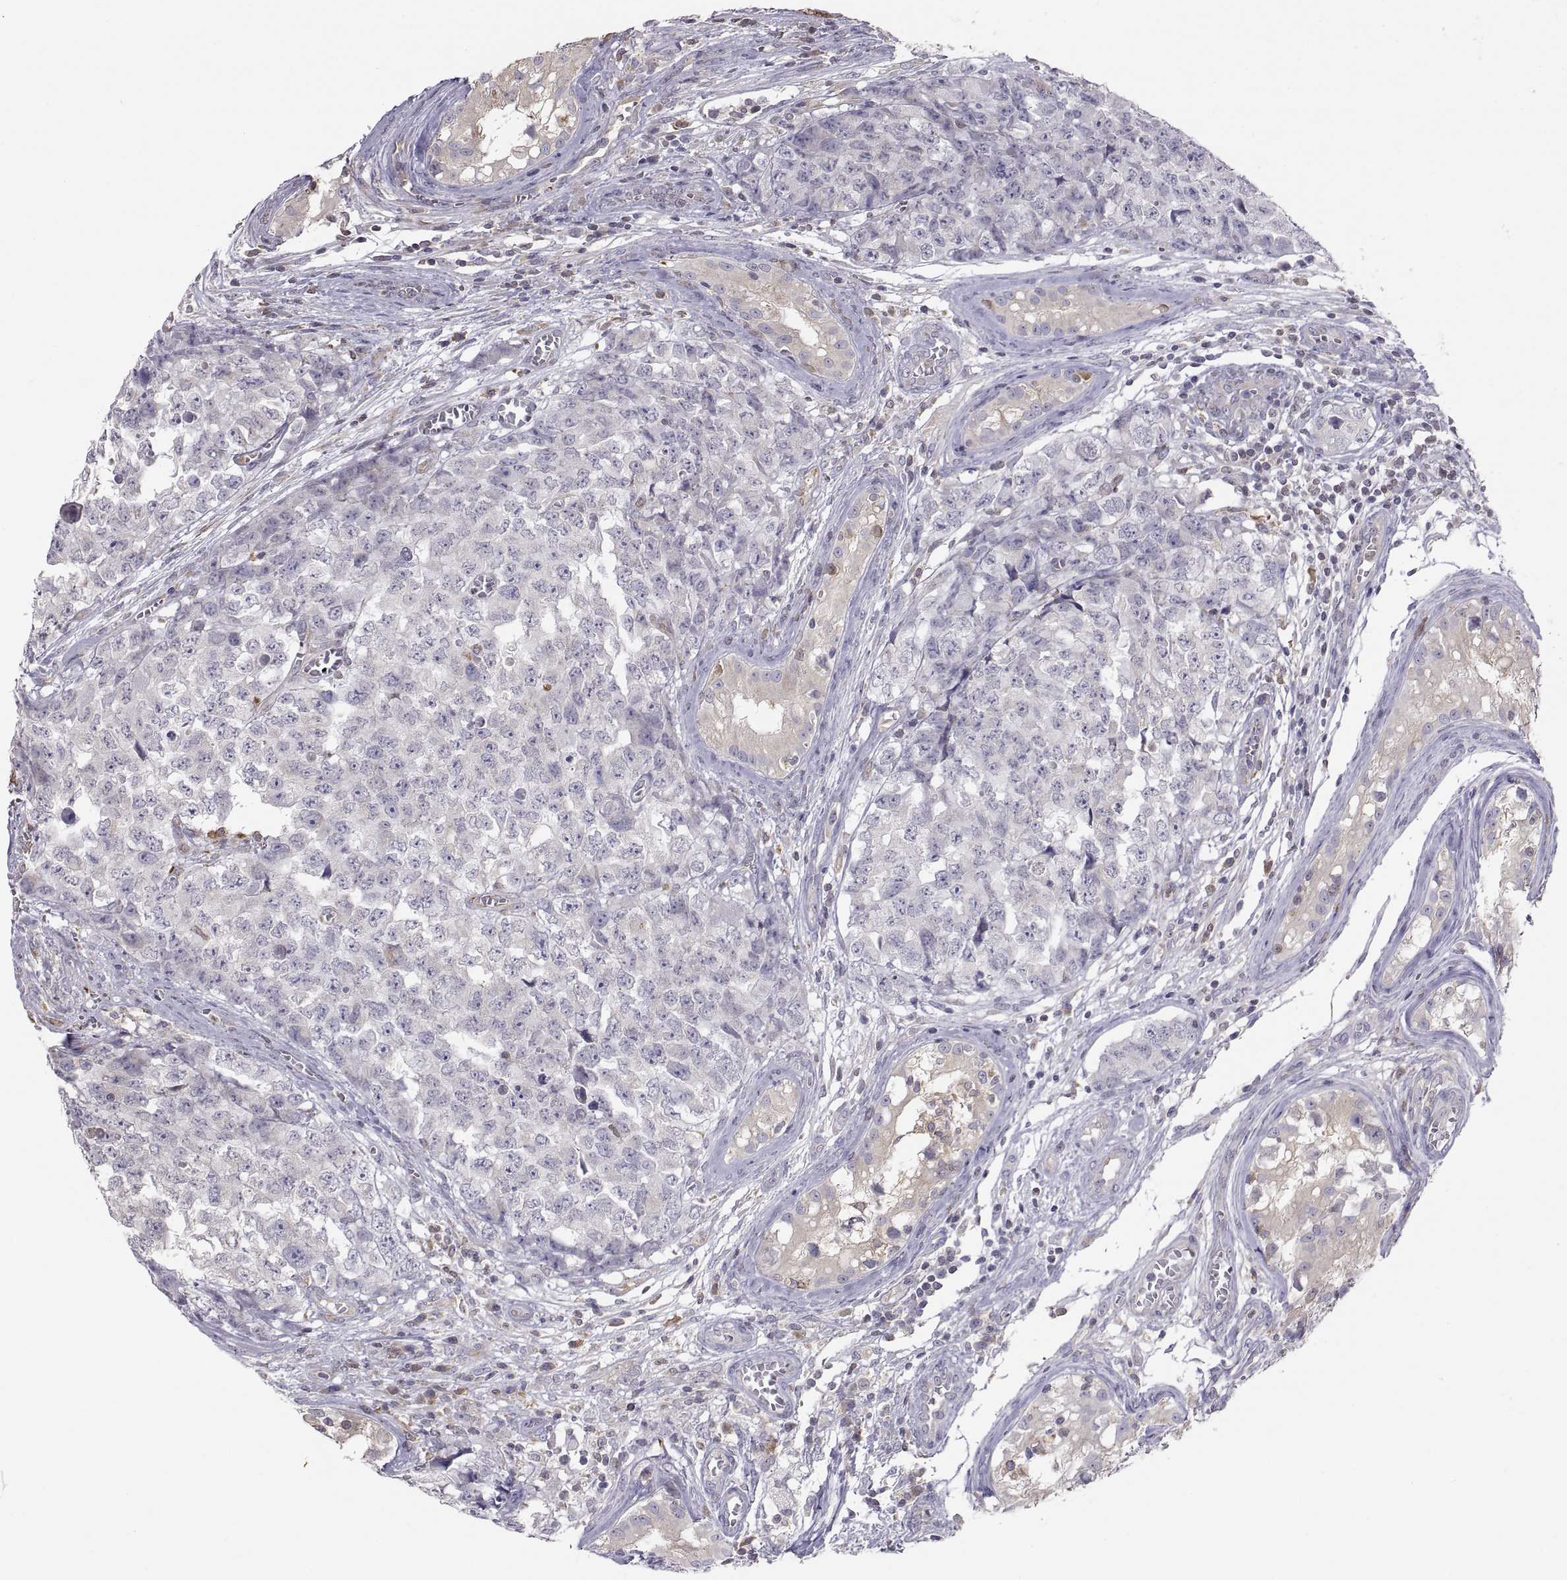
{"staining": {"intensity": "negative", "quantity": "none", "location": "none"}, "tissue": "testis cancer", "cell_type": "Tumor cells", "image_type": "cancer", "snomed": [{"axis": "morphology", "description": "Carcinoma, Embryonal, NOS"}, {"axis": "topography", "description": "Testis"}], "caption": "Immunohistochemistry (IHC) photomicrograph of neoplastic tissue: human embryonal carcinoma (testis) stained with DAB (3,3'-diaminobenzidine) reveals no significant protein staining in tumor cells.", "gene": "ERO1A", "patient": {"sex": "male", "age": 23}}